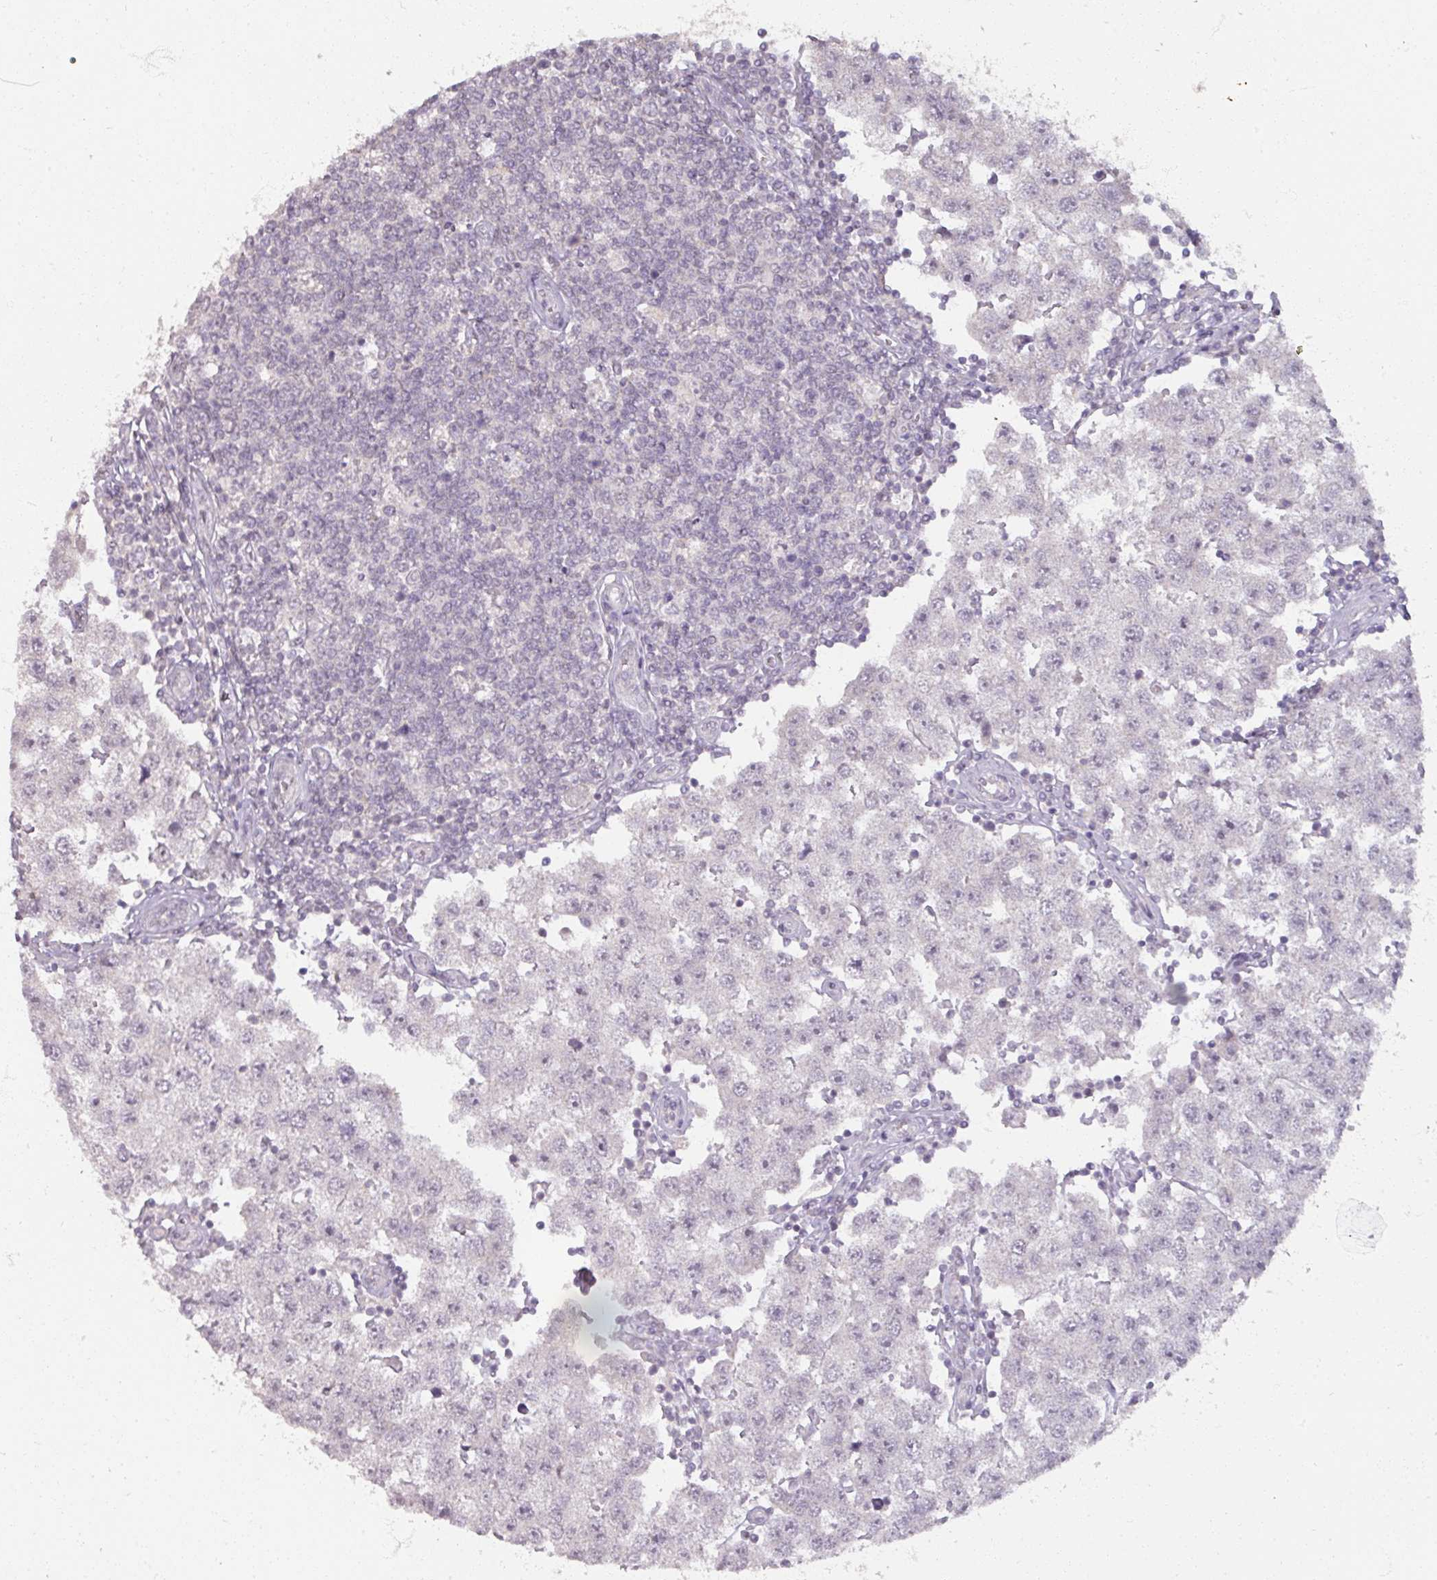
{"staining": {"intensity": "negative", "quantity": "none", "location": "none"}, "tissue": "testis cancer", "cell_type": "Tumor cells", "image_type": "cancer", "snomed": [{"axis": "morphology", "description": "Seminoma, NOS"}, {"axis": "topography", "description": "Testis"}], "caption": "High power microscopy photomicrograph of an immunohistochemistry image of testis seminoma, revealing no significant staining in tumor cells.", "gene": "SOX11", "patient": {"sex": "male", "age": 34}}